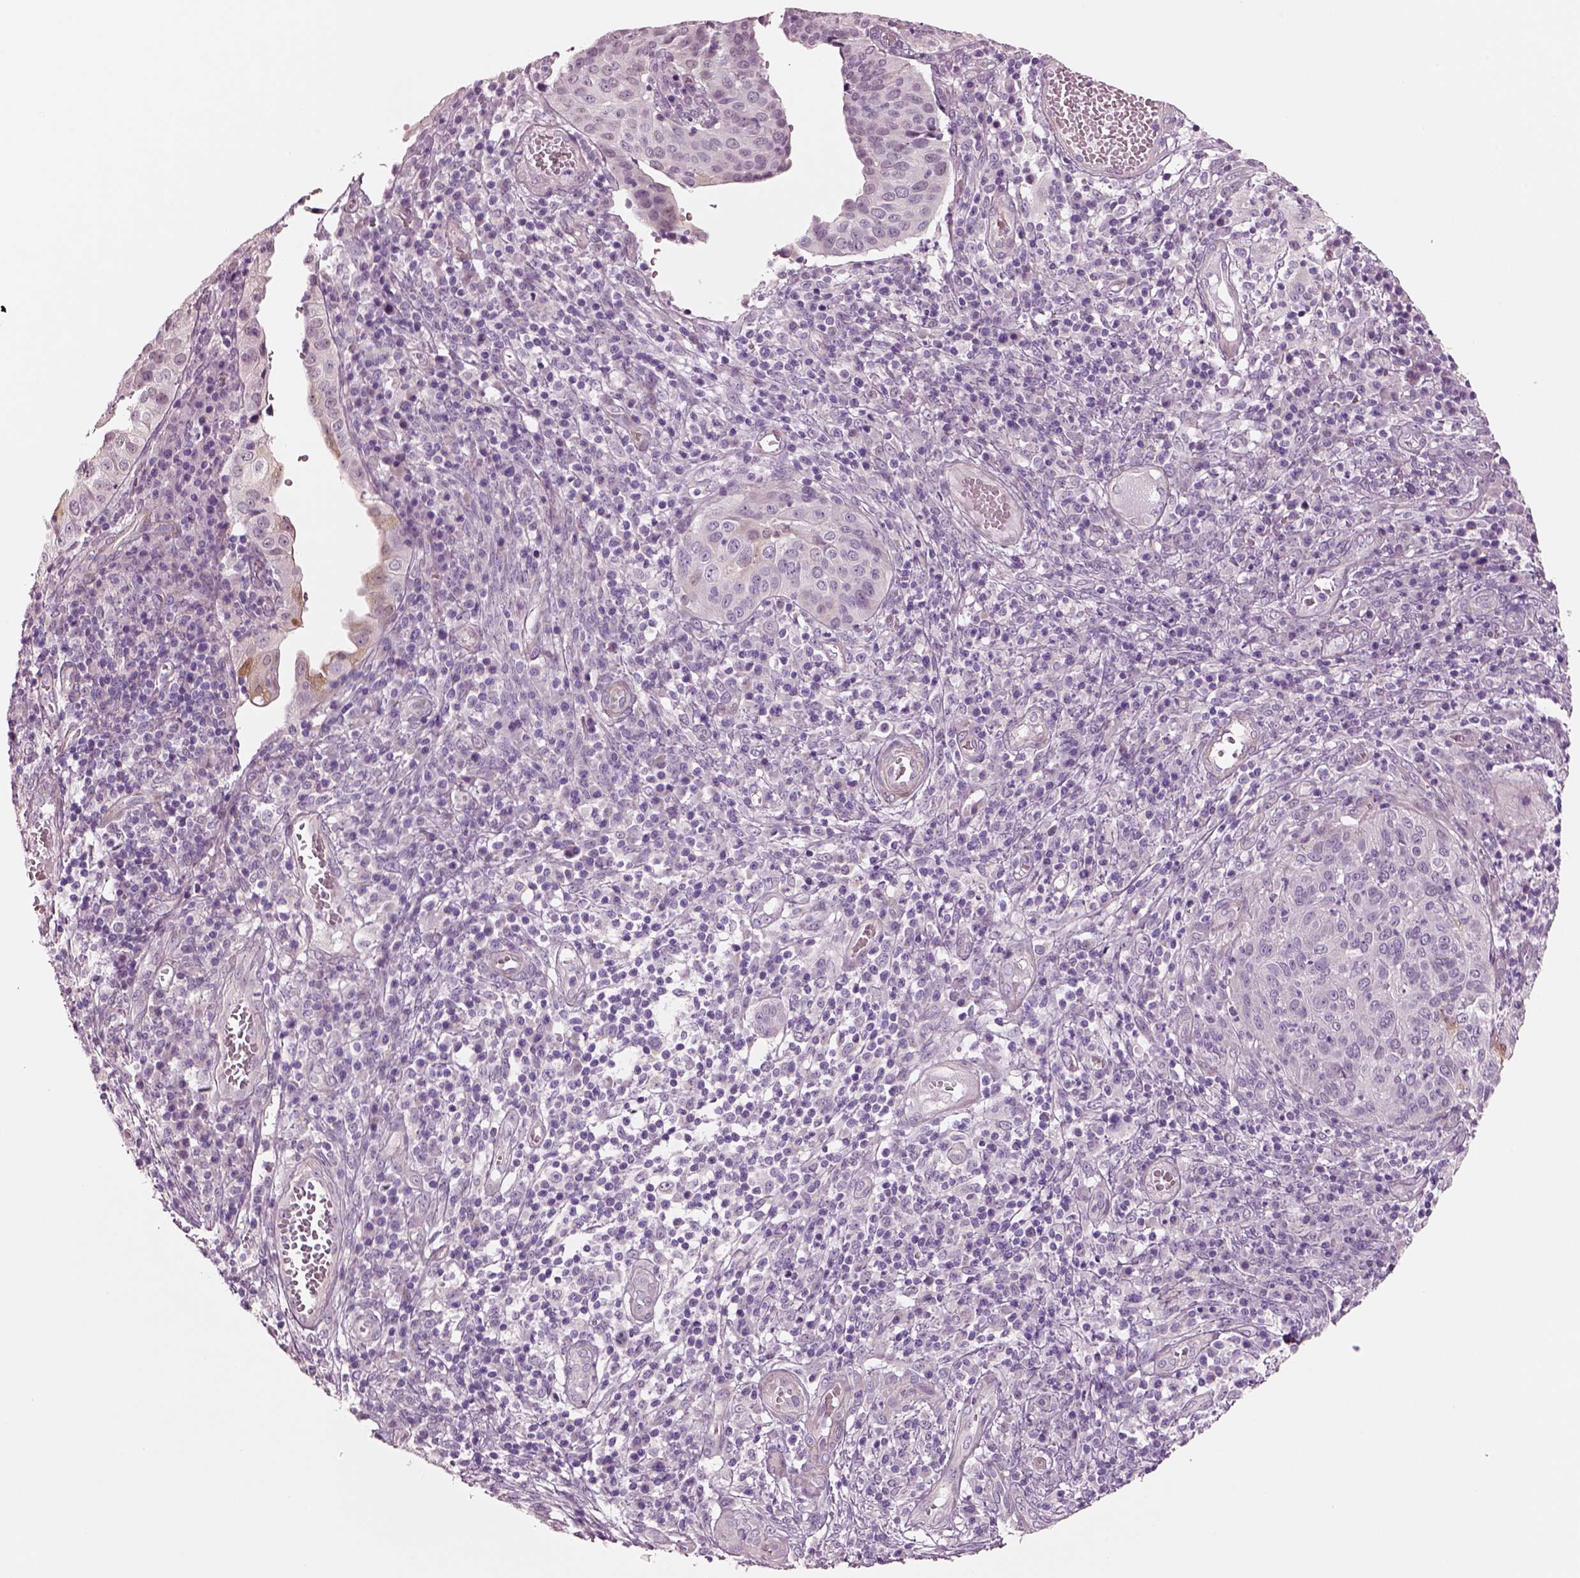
{"staining": {"intensity": "negative", "quantity": "none", "location": "none"}, "tissue": "cervical cancer", "cell_type": "Tumor cells", "image_type": "cancer", "snomed": [{"axis": "morphology", "description": "Squamous cell carcinoma, NOS"}, {"axis": "topography", "description": "Cervix"}], "caption": "An immunohistochemistry (IHC) histopathology image of cervical cancer is shown. There is no staining in tumor cells of cervical cancer.", "gene": "SCML2", "patient": {"sex": "female", "age": 39}}